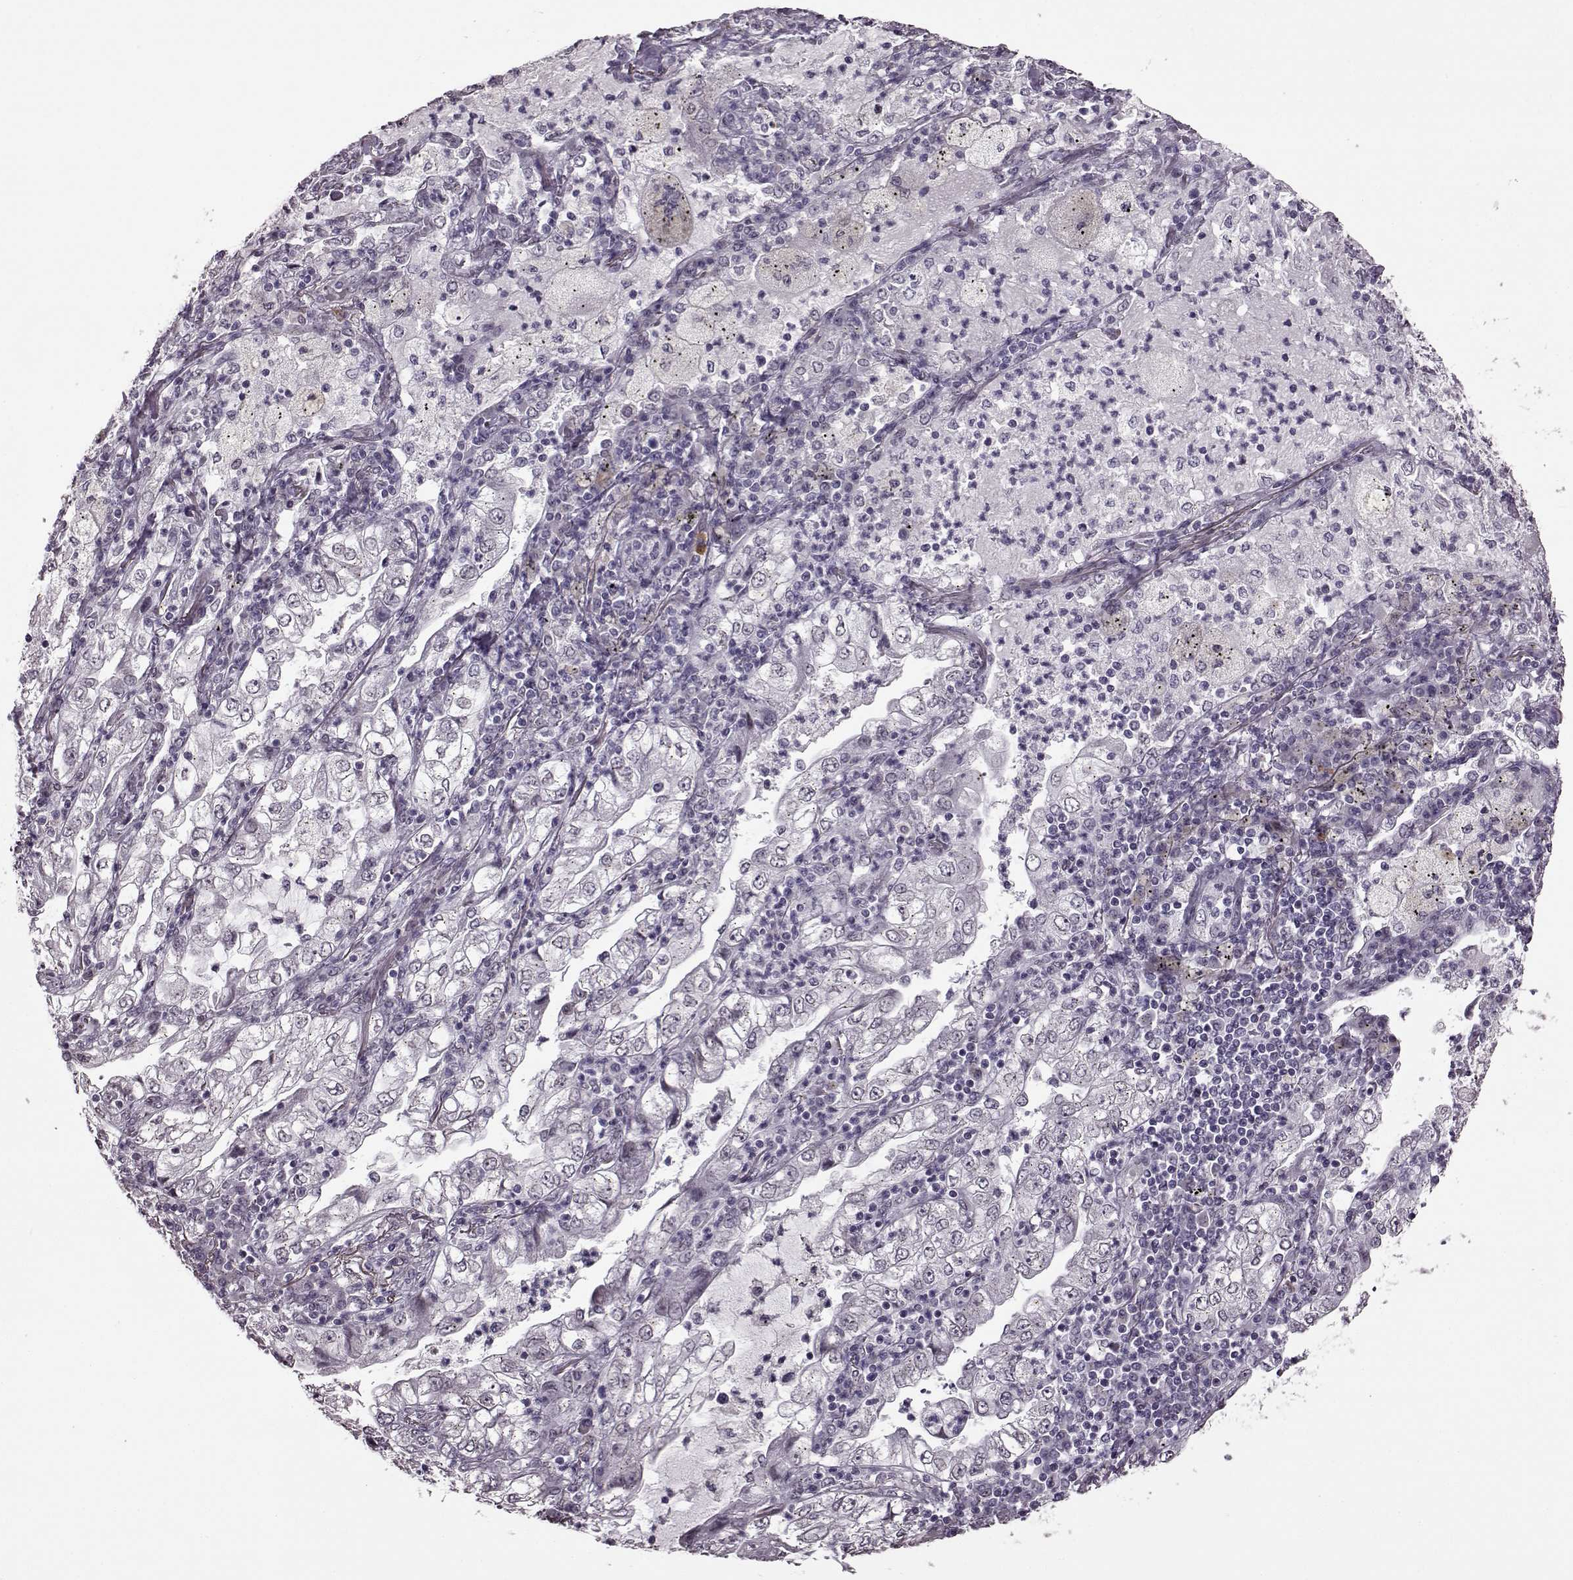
{"staining": {"intensity": "negative", "quantity": "none", "location": "none"}, "tissue": "lung cancer", "cell_type": "Tumor cells", "image_type": "cancer", "snomed": [{"axis": "morphology", "description": "Adenocarcinoma, NOS"}, {"axis": "topography", "description": "Lung"}], "caption": "Immunohistochemistry (IHC) photomicrograph of neoplastic tissue: human lung adenocarcinoma stained with DAB shows no significant protein expression in tumor cells. (DAB (3,3'-diaminobenzidine) immunohistochemistry with hematoxylin counter stain).", "gene": "STX1B", "patient": {"sex": "female", "age": 73}}